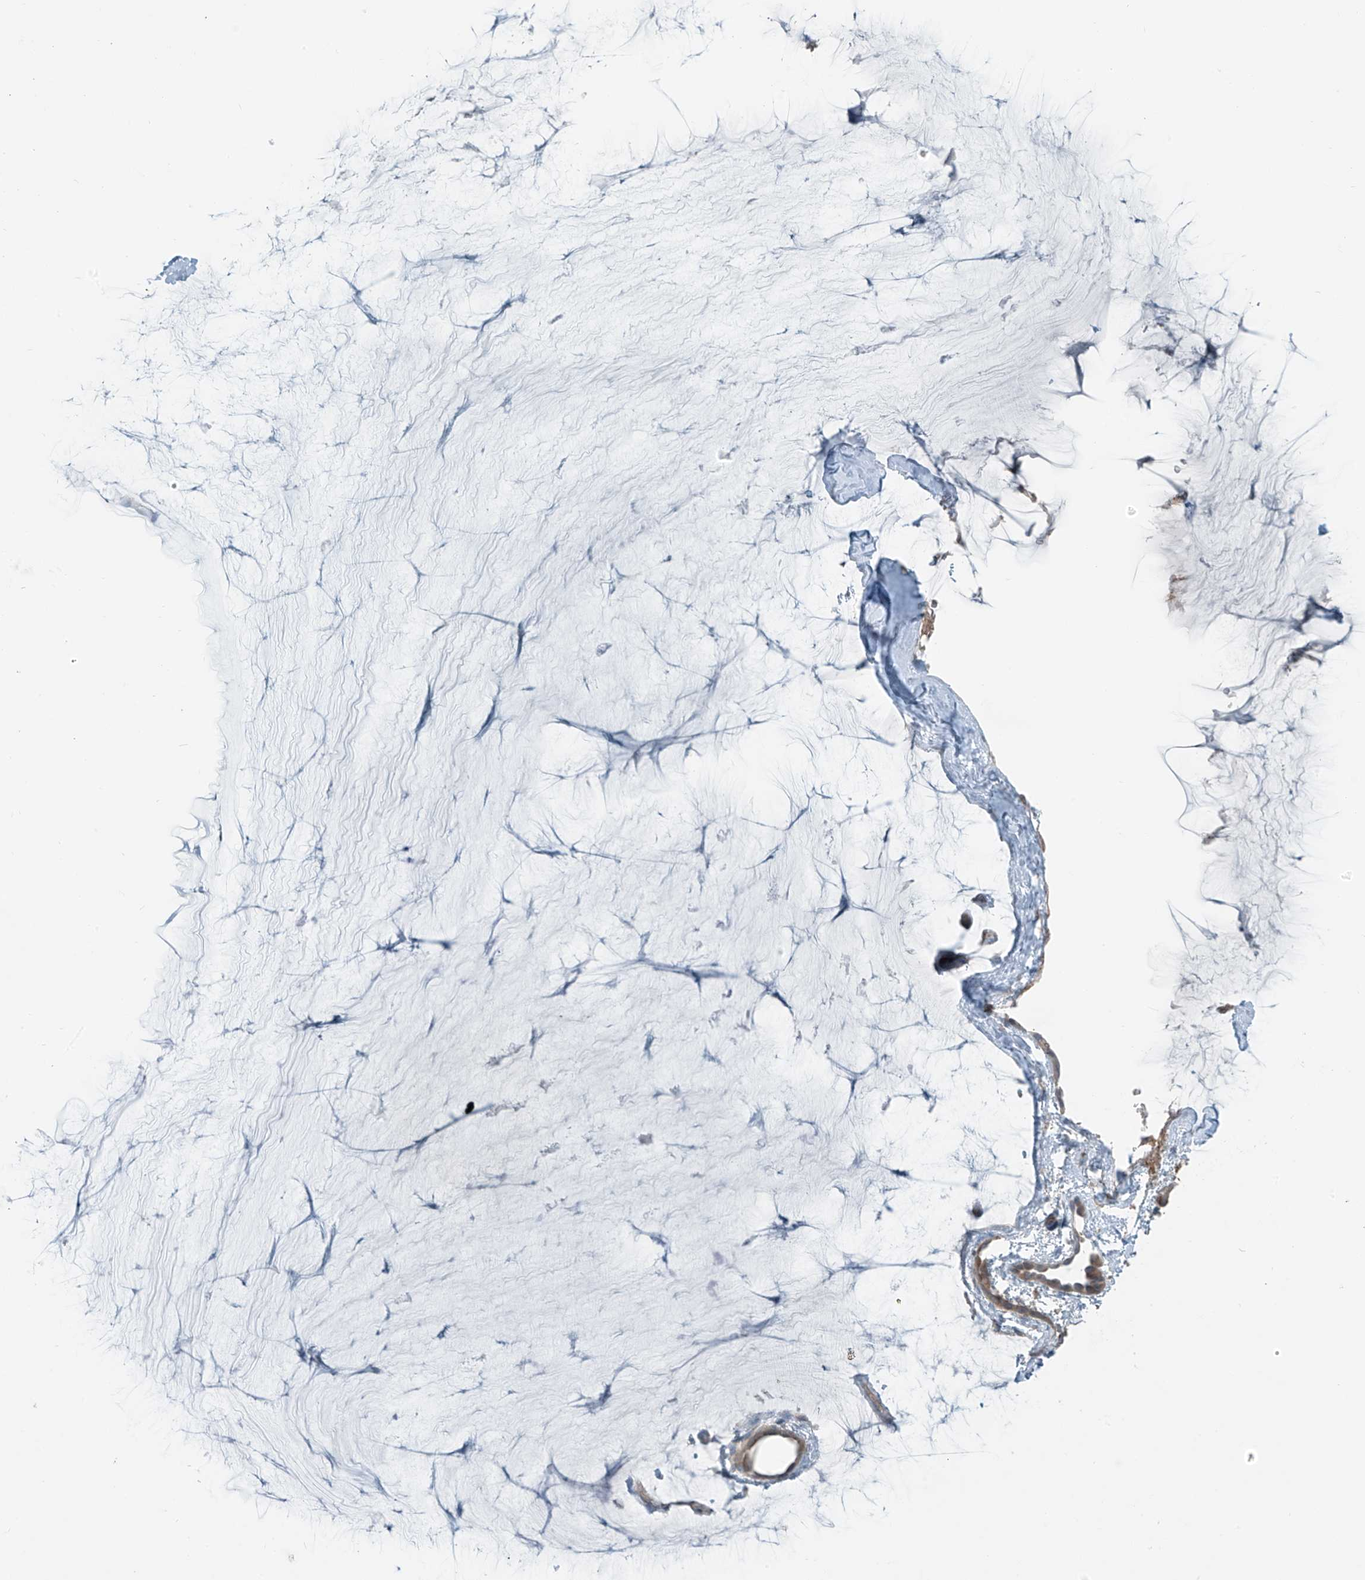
{"staining": {"intensity": "moderate", "quantity": ">75%", "location": "cytoplasmic/membranous"}, "tissue": "ovarian cancer", "cell_type": "Tumor cells", "image_type": "cancer", "snomed": [{"axis": "morphology", "description": "Cystadenocarcinoma, mucinous, NOS"}, {"axis": "topography", "description": "Ovary"}], "caption": "The immunohistochemical stain labels moderate cytoplasmic/membranous staining in tumor cells of ovarian cancer tissue. The protein of interest is shown in brown color, while the nuclei are stained blue.", "gene": "SLC12A6", "patient": {"sex": "female", "age": 39}}